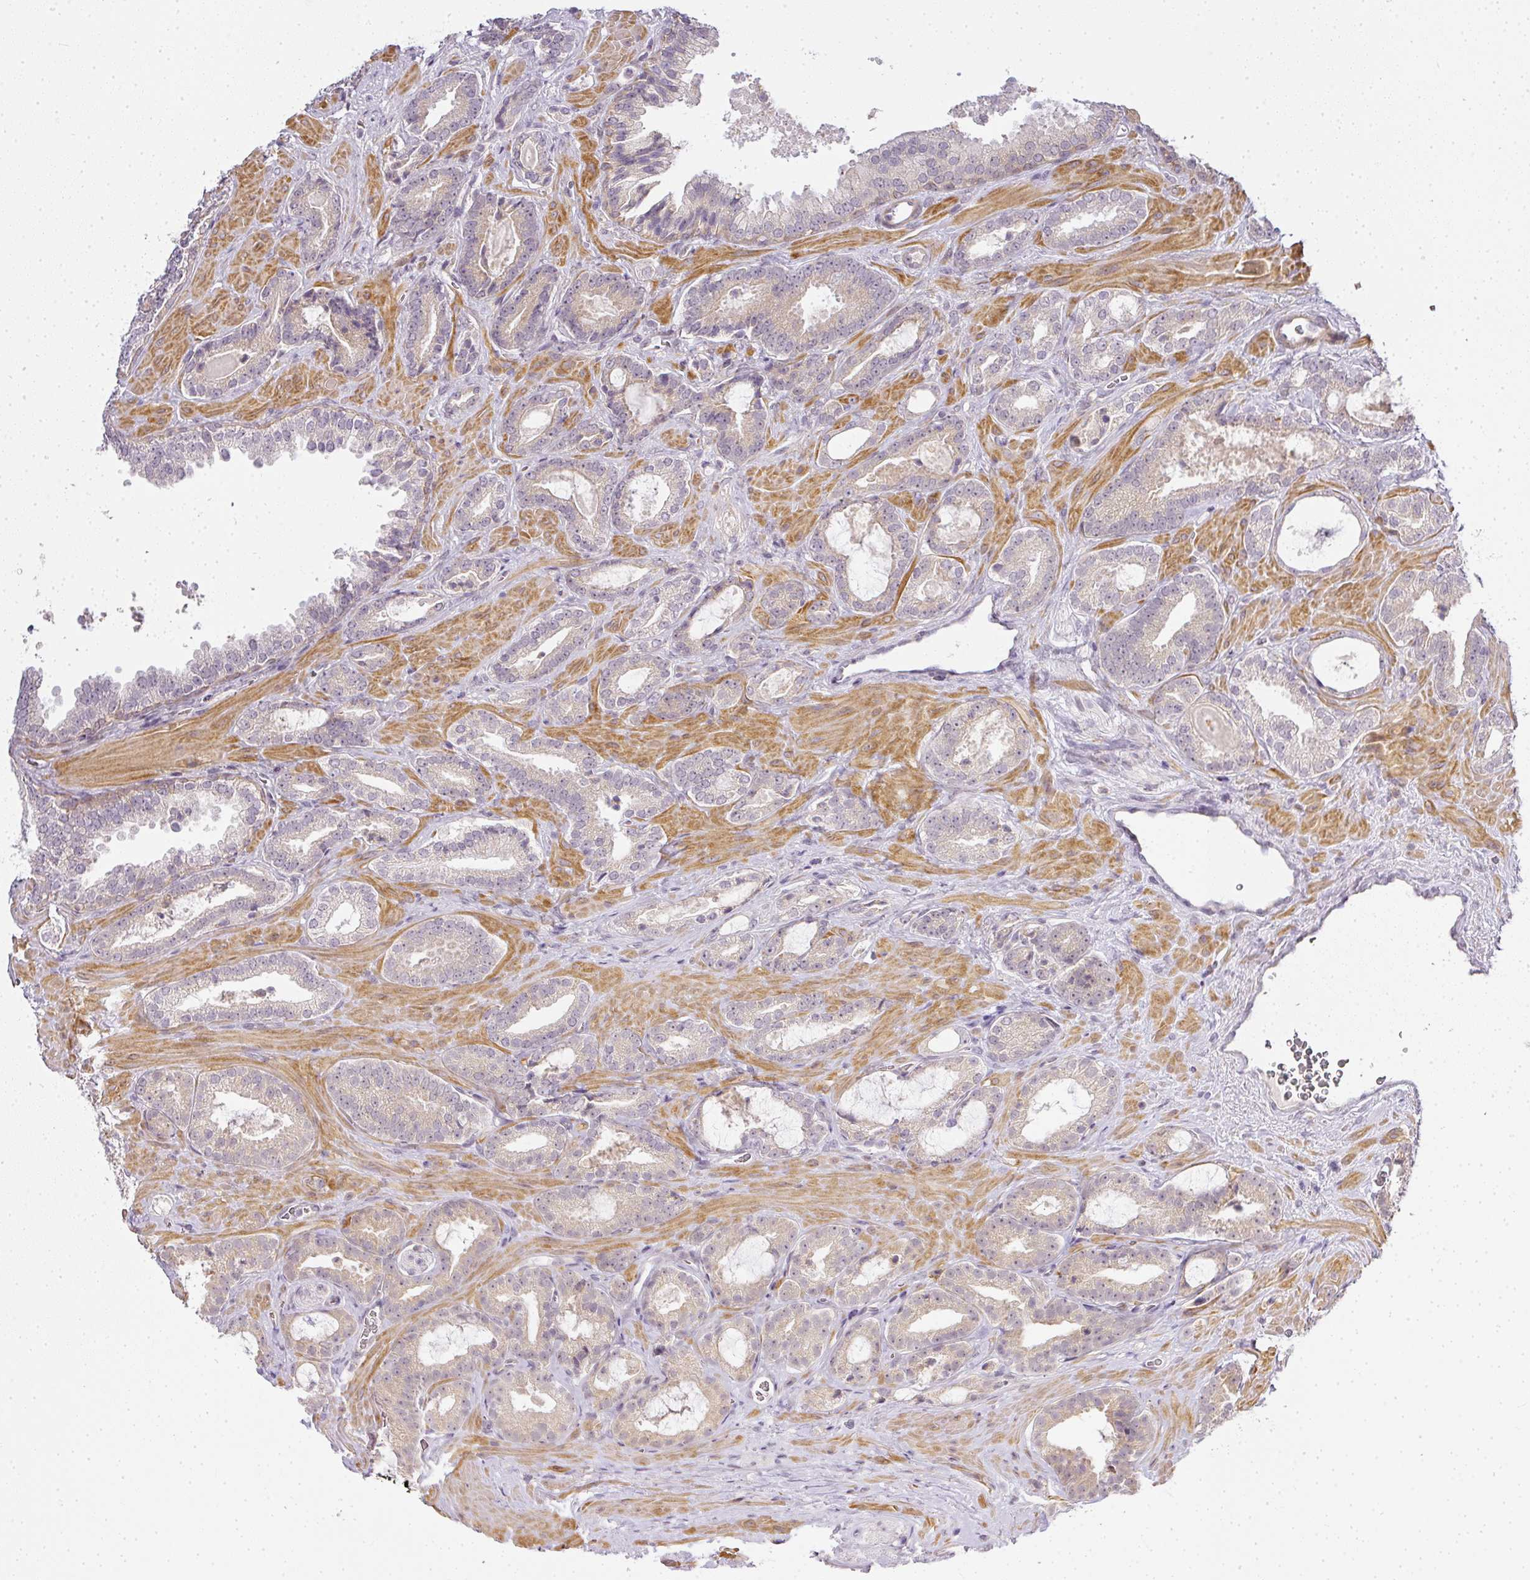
{"staining": {"intensity": "weak", "quantity": "<25%", "location": "cytoplasmic/membranous"}, "tissue": "prostate cancer", "cell_type": "Tumor cells", "image_type": "cancer", "snomed": [{"axis": "morphology", "description": "Adenocarcinoma, Low grade"}, {"axis": "topography", "description": "Prostate"}], "caption": "Tumor cells are negative for protein expression in human prostate cancer.", "gene": "MED19", "patient": {"sex": "male", "age": 62}}